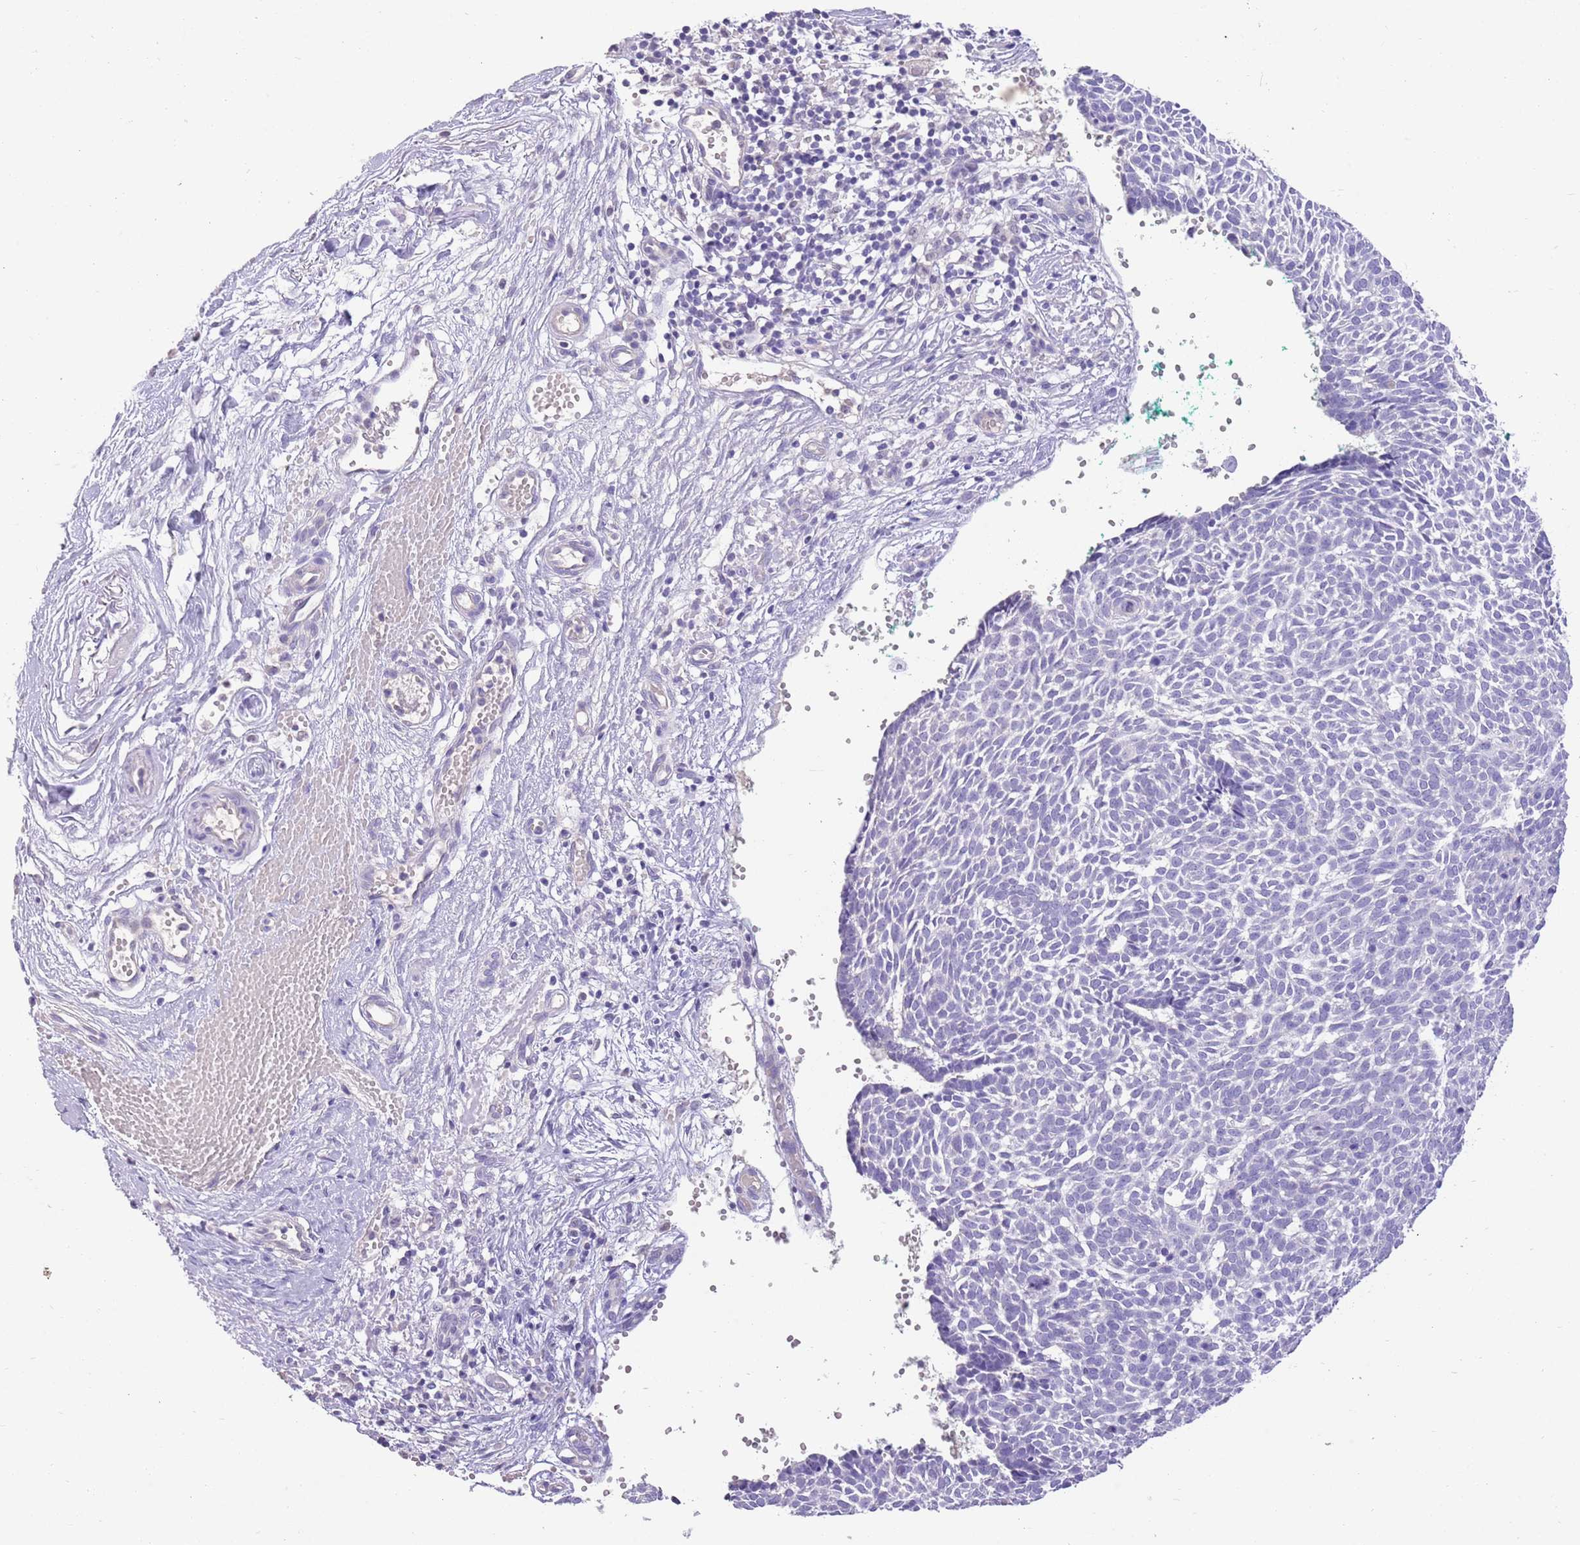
{"staining": {"intensity": "negative", "quantity": "none", "location": "none"}, "tissue": "skin cancer", "cell_type": "Tumor cells", "image_type": "cancer", "snomed": [{"axis": "morphology", "description": "Basal cell carcinoma"}, {"axis": "topography", "description": "Skin"}], "caption": "Tumor cells show no significant expression in skin basal cell carcinoma. (Stains: DAB immunohistochemistry with hematoxylin counter stain, Microscopy: brightfield microscopy at high magnification).", "gene": "SFTPA1", "patient": {"sex": "male", "age": 61}}